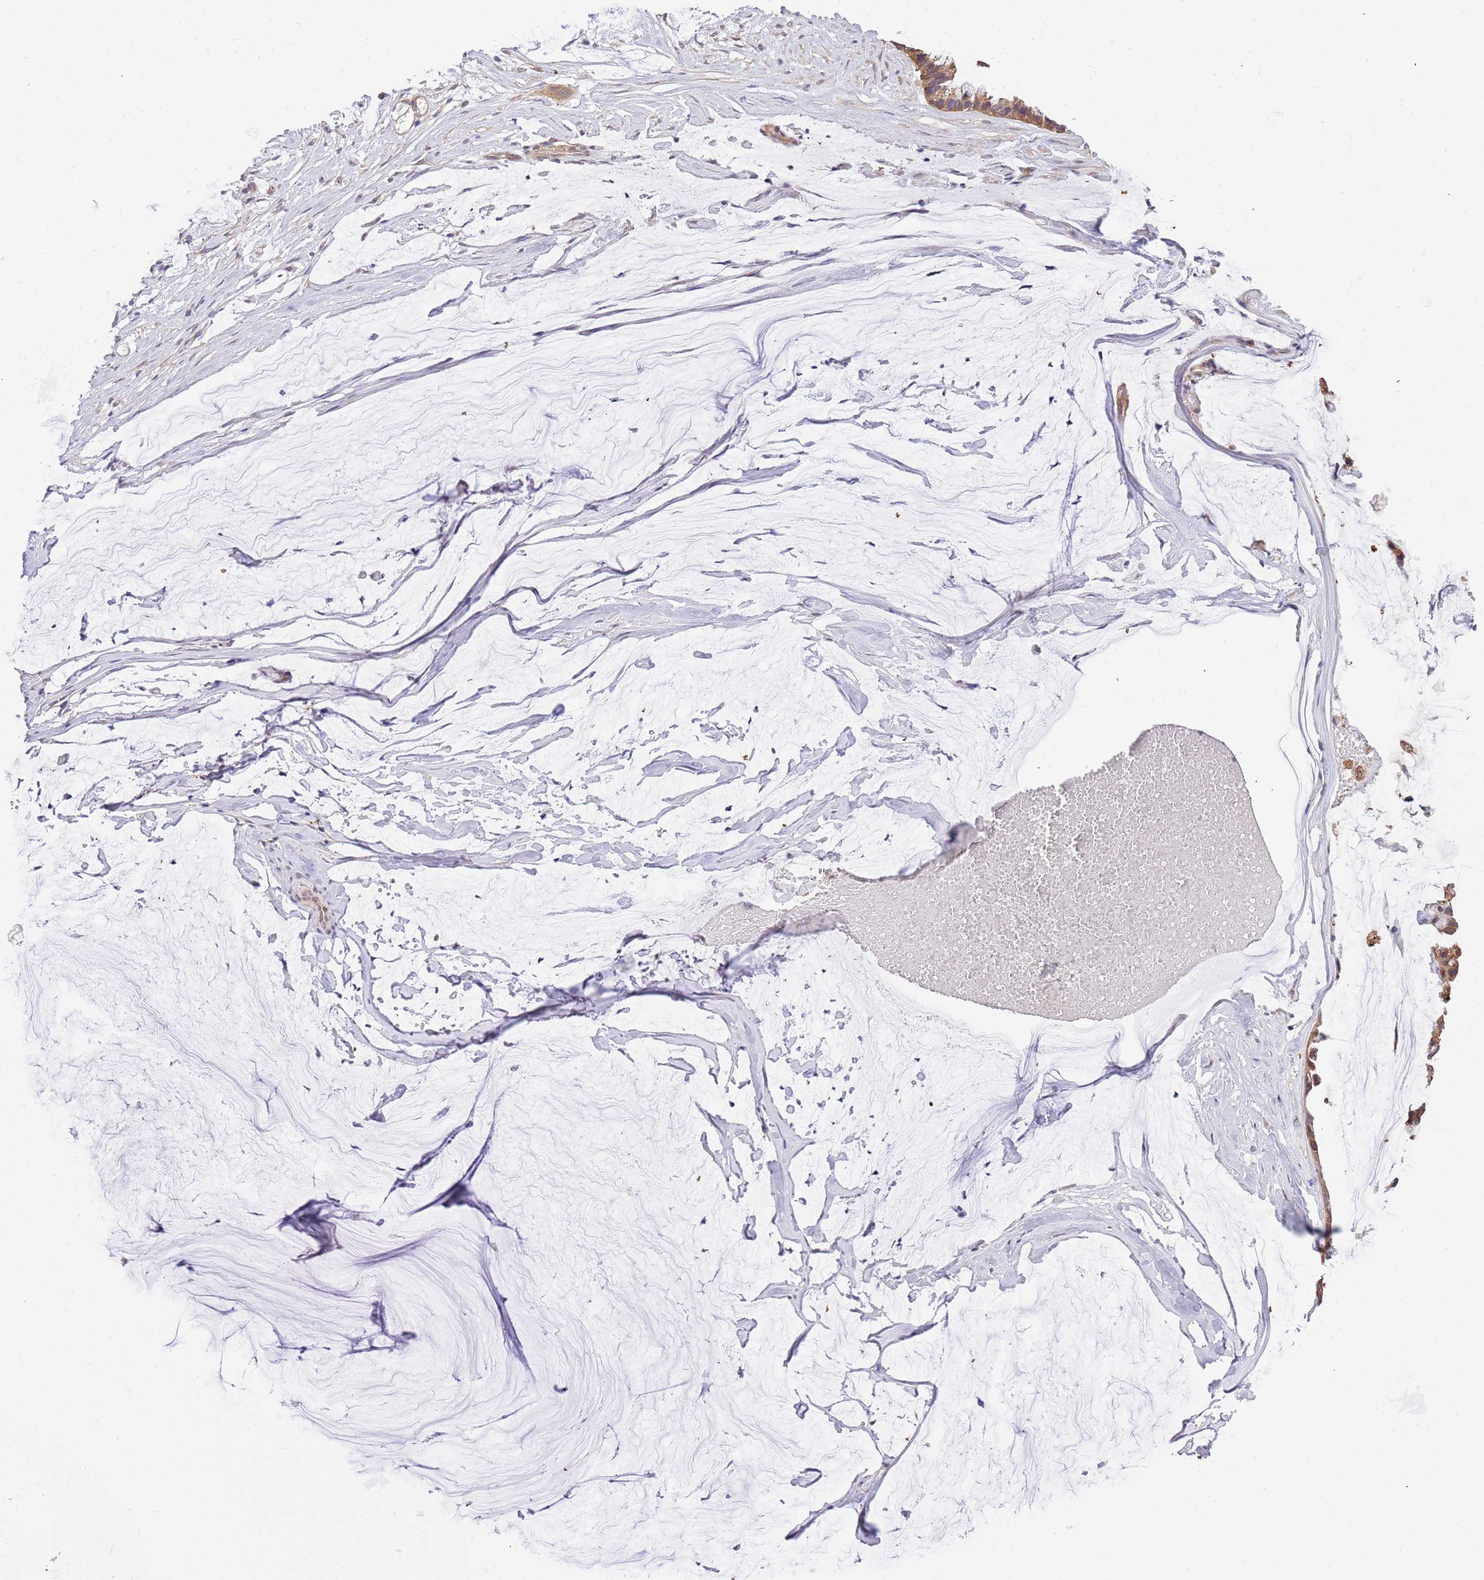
{"staining": {"intensity": "moderate", "quantity": ">75%", "location": "cytoplasmic/membranous"}, "tissue": "ovarian cancer", "cell_type": "Tumor cells", "image_type": "cancer", "snomed": [{"axis": "morphology", "description": "Cystadenocarcinoma, mucinous, NOS"}, {"axis": "topography", "description": "Ovary"}], "caption": "Immunohistochemistry (IHC) (DAB (3,3'-diaminobenzidine)) staining of human ovarian mucinous cystadenocarcinoma shows moderate cytoplasmic/membranous protein positivity in about >75% of tumor cells.", "gene": "STIP1", "patient": {"sex": "female", "age": 39}}